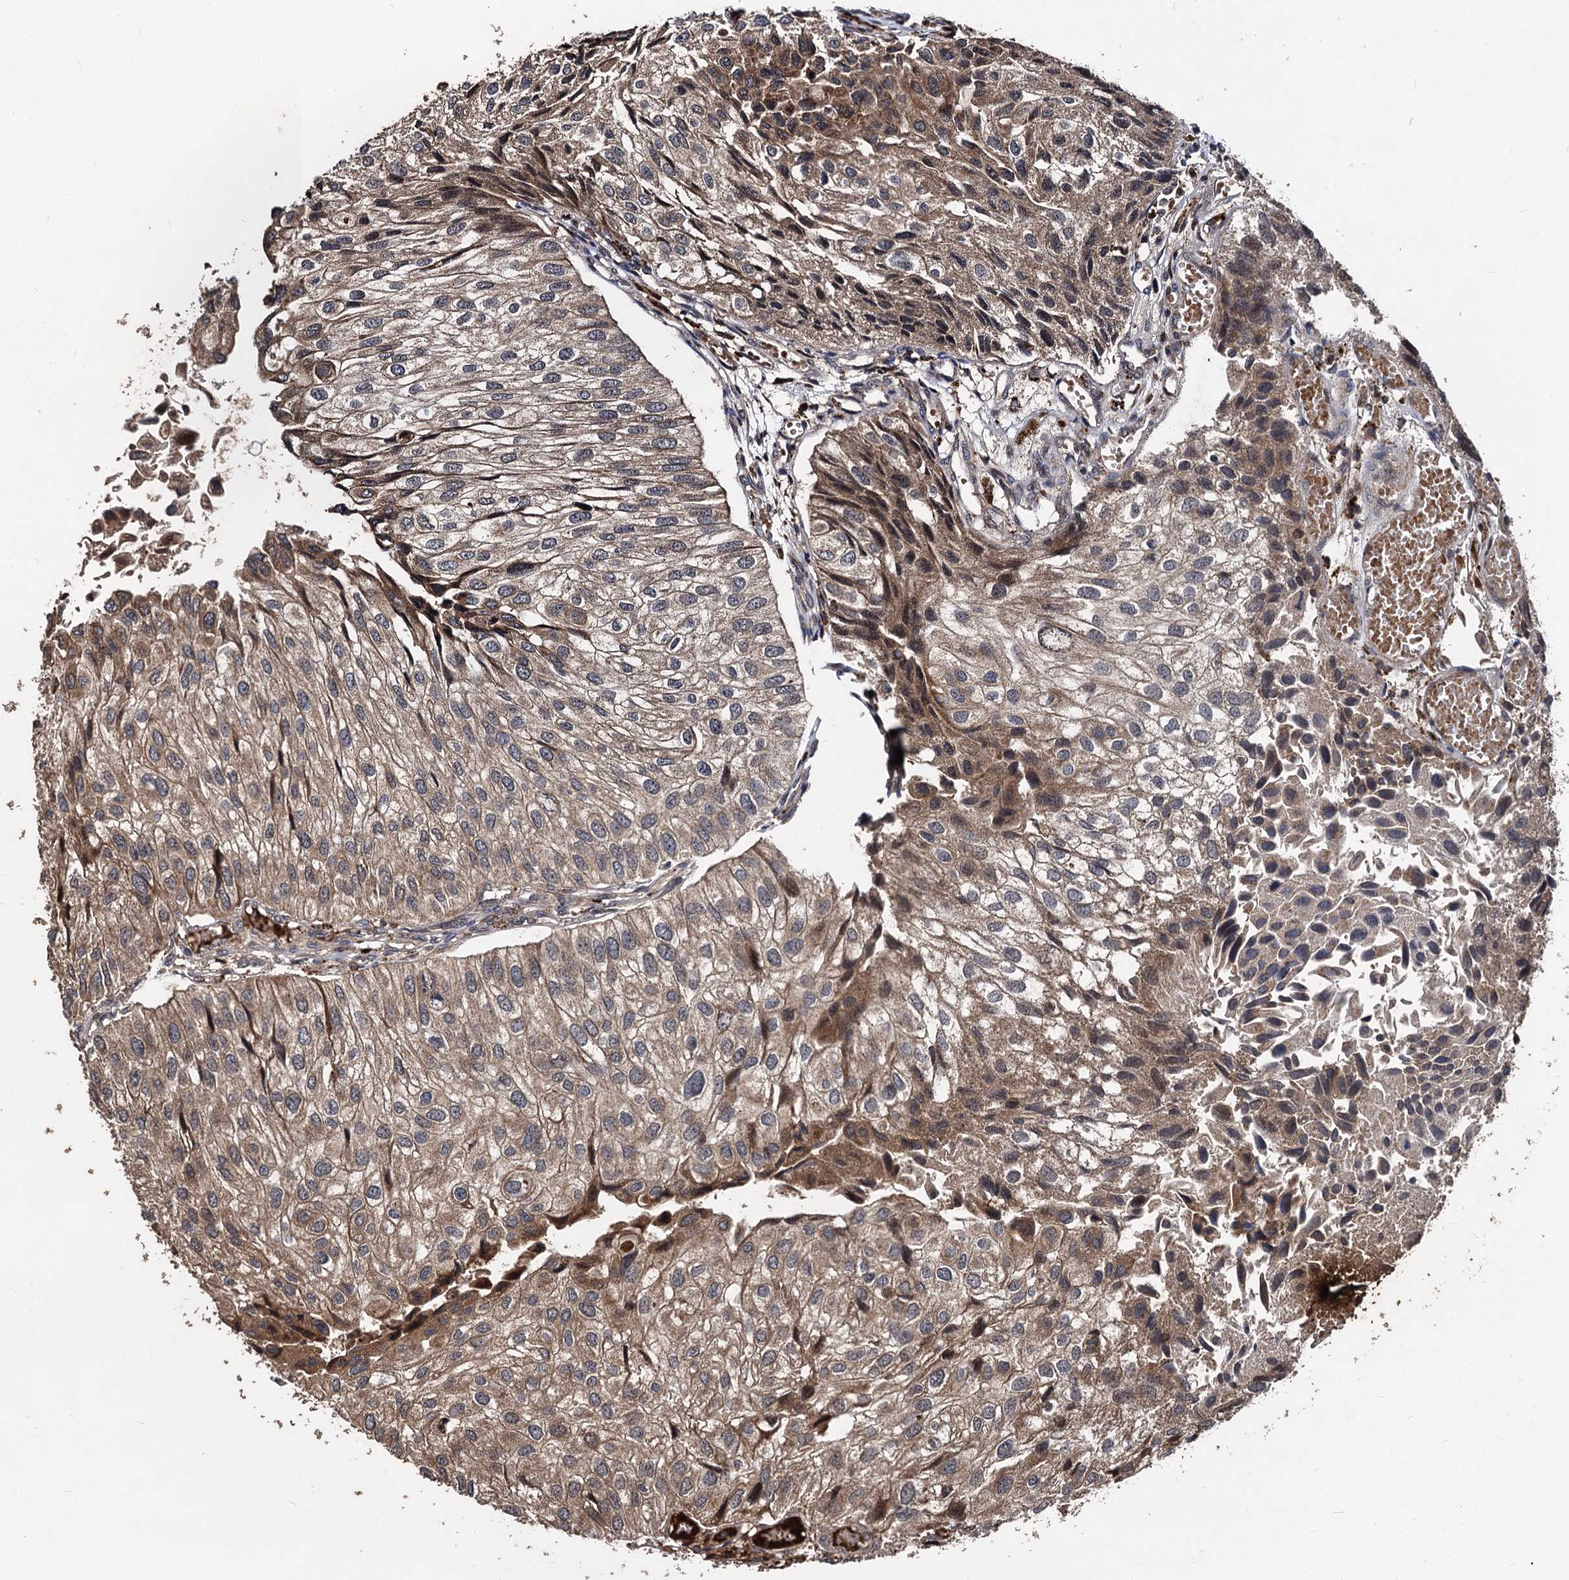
{"staining": {"intensity": "moderate", "quantity": ">75%", "location": "cytoplasmic/membranous"}, "tissue": "urothelial cancer", "cell_type": "Tumor cells", "image_type": "cancer", "snomed": [{"axis": "morphology", "description": "Urothelial carcinoma, Low grade"}, {"axis": "topography", "description": "Urinary bladder"}], "caption": "Immunohistochemical staining of low-grade urothelial carcinoma shows moderate cytoplasmic/membranous protein expression in approximately >75% of tumor cells. (Brightfield microscopy of DAB IHC at high magnification).", "gene": "BCL2L2", "patient": {"sex": "female", "age": 89}}